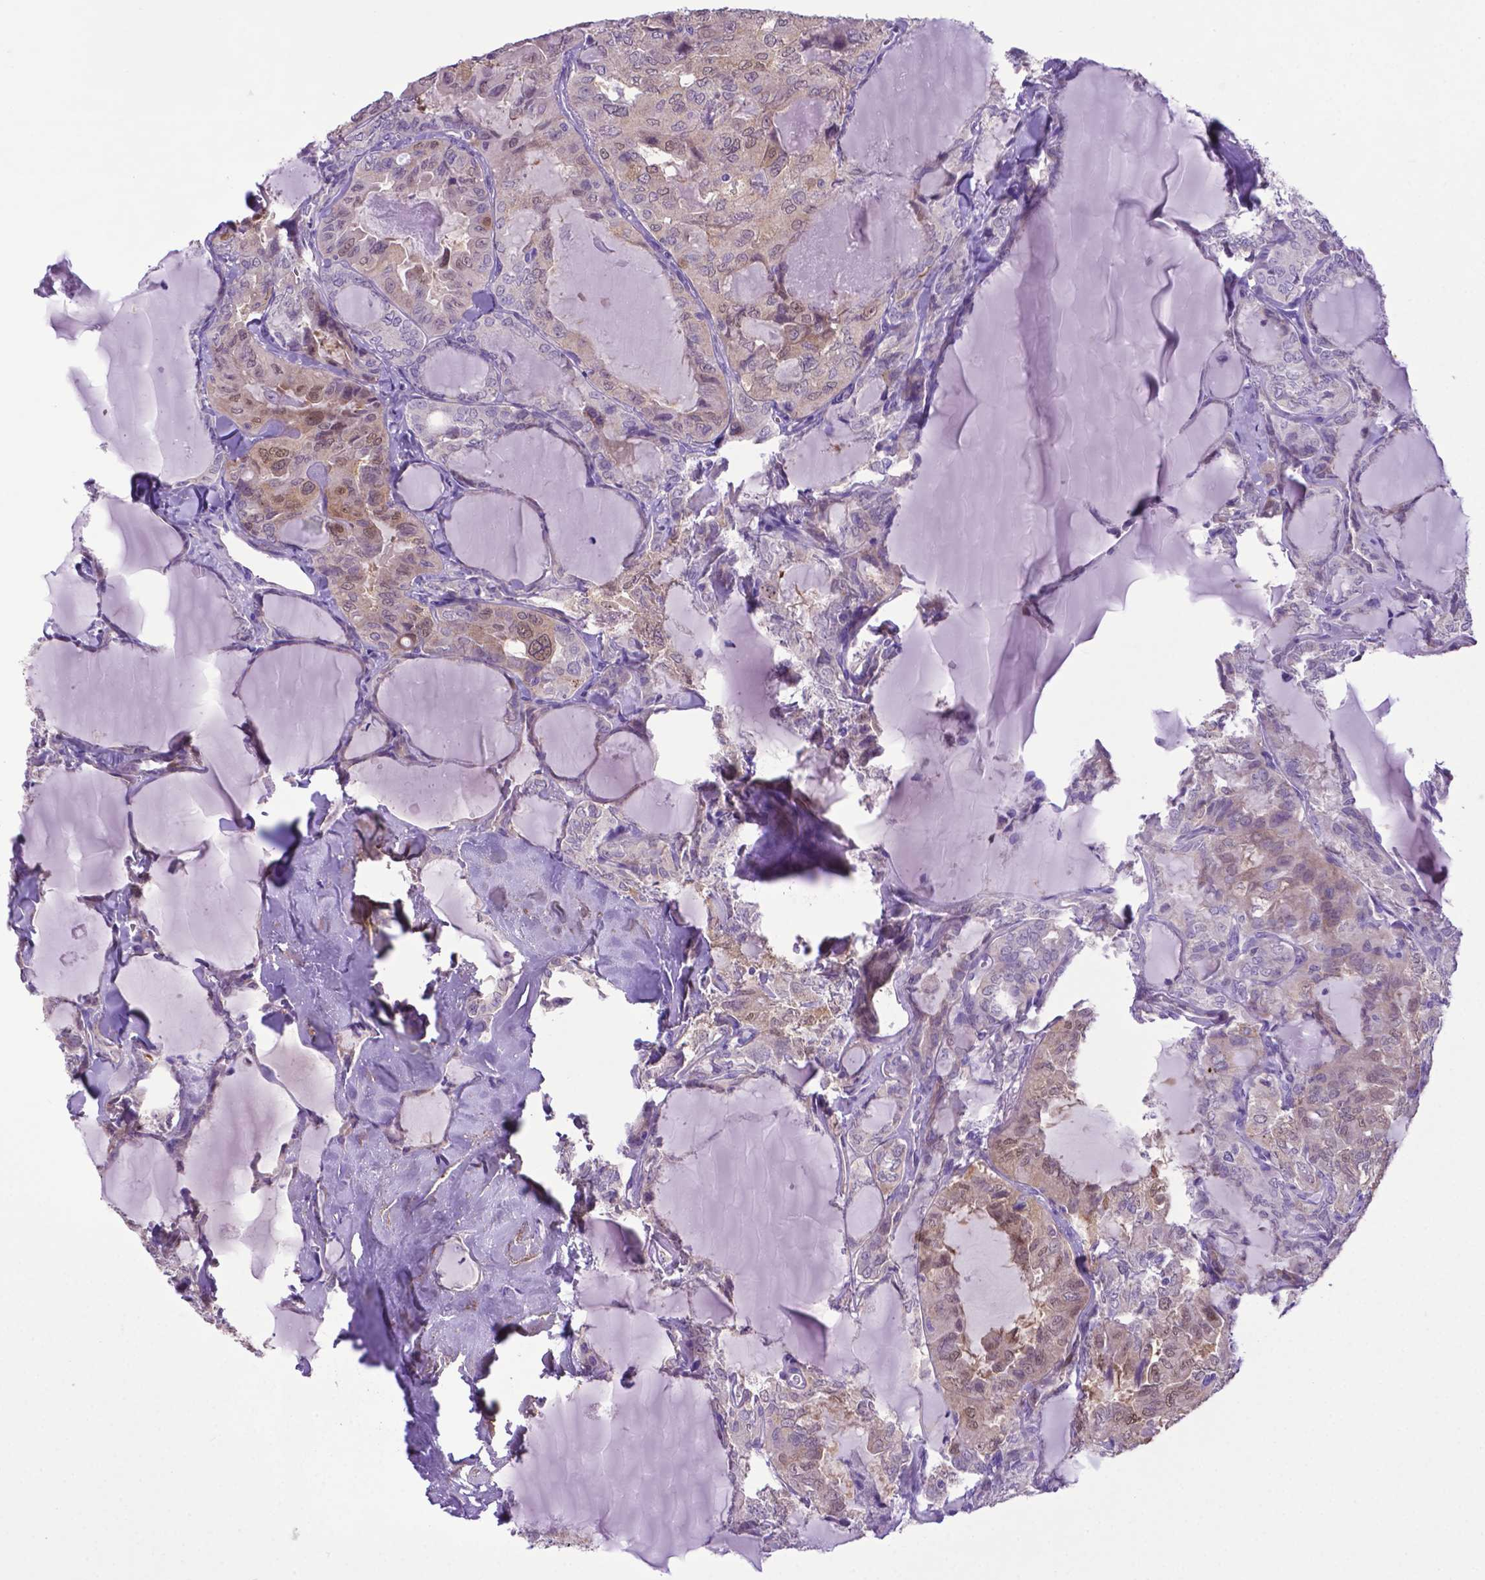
{"staining": {"intensity": "moderate", "quantity": "<25%", "location": "nuclear"}, "tissue": "thyroid cancer", "cell_type": "Tumor cells", "image_type": "cancer", "snomed": [{"axis": "morphology", "description": "Papillary adenocarcinoma, NOS"}, {"axis": "topography", "description": "Thyroid gland"}], "caption": "Tumor cells reveal low levels of moderate nuclear expression in about <25% of cells in human thyroid cancer. (IHC, brightfield microscopy, high magnification).", "gene": "ADRA2B", "patient": {"sex": "male", "age": 30}}